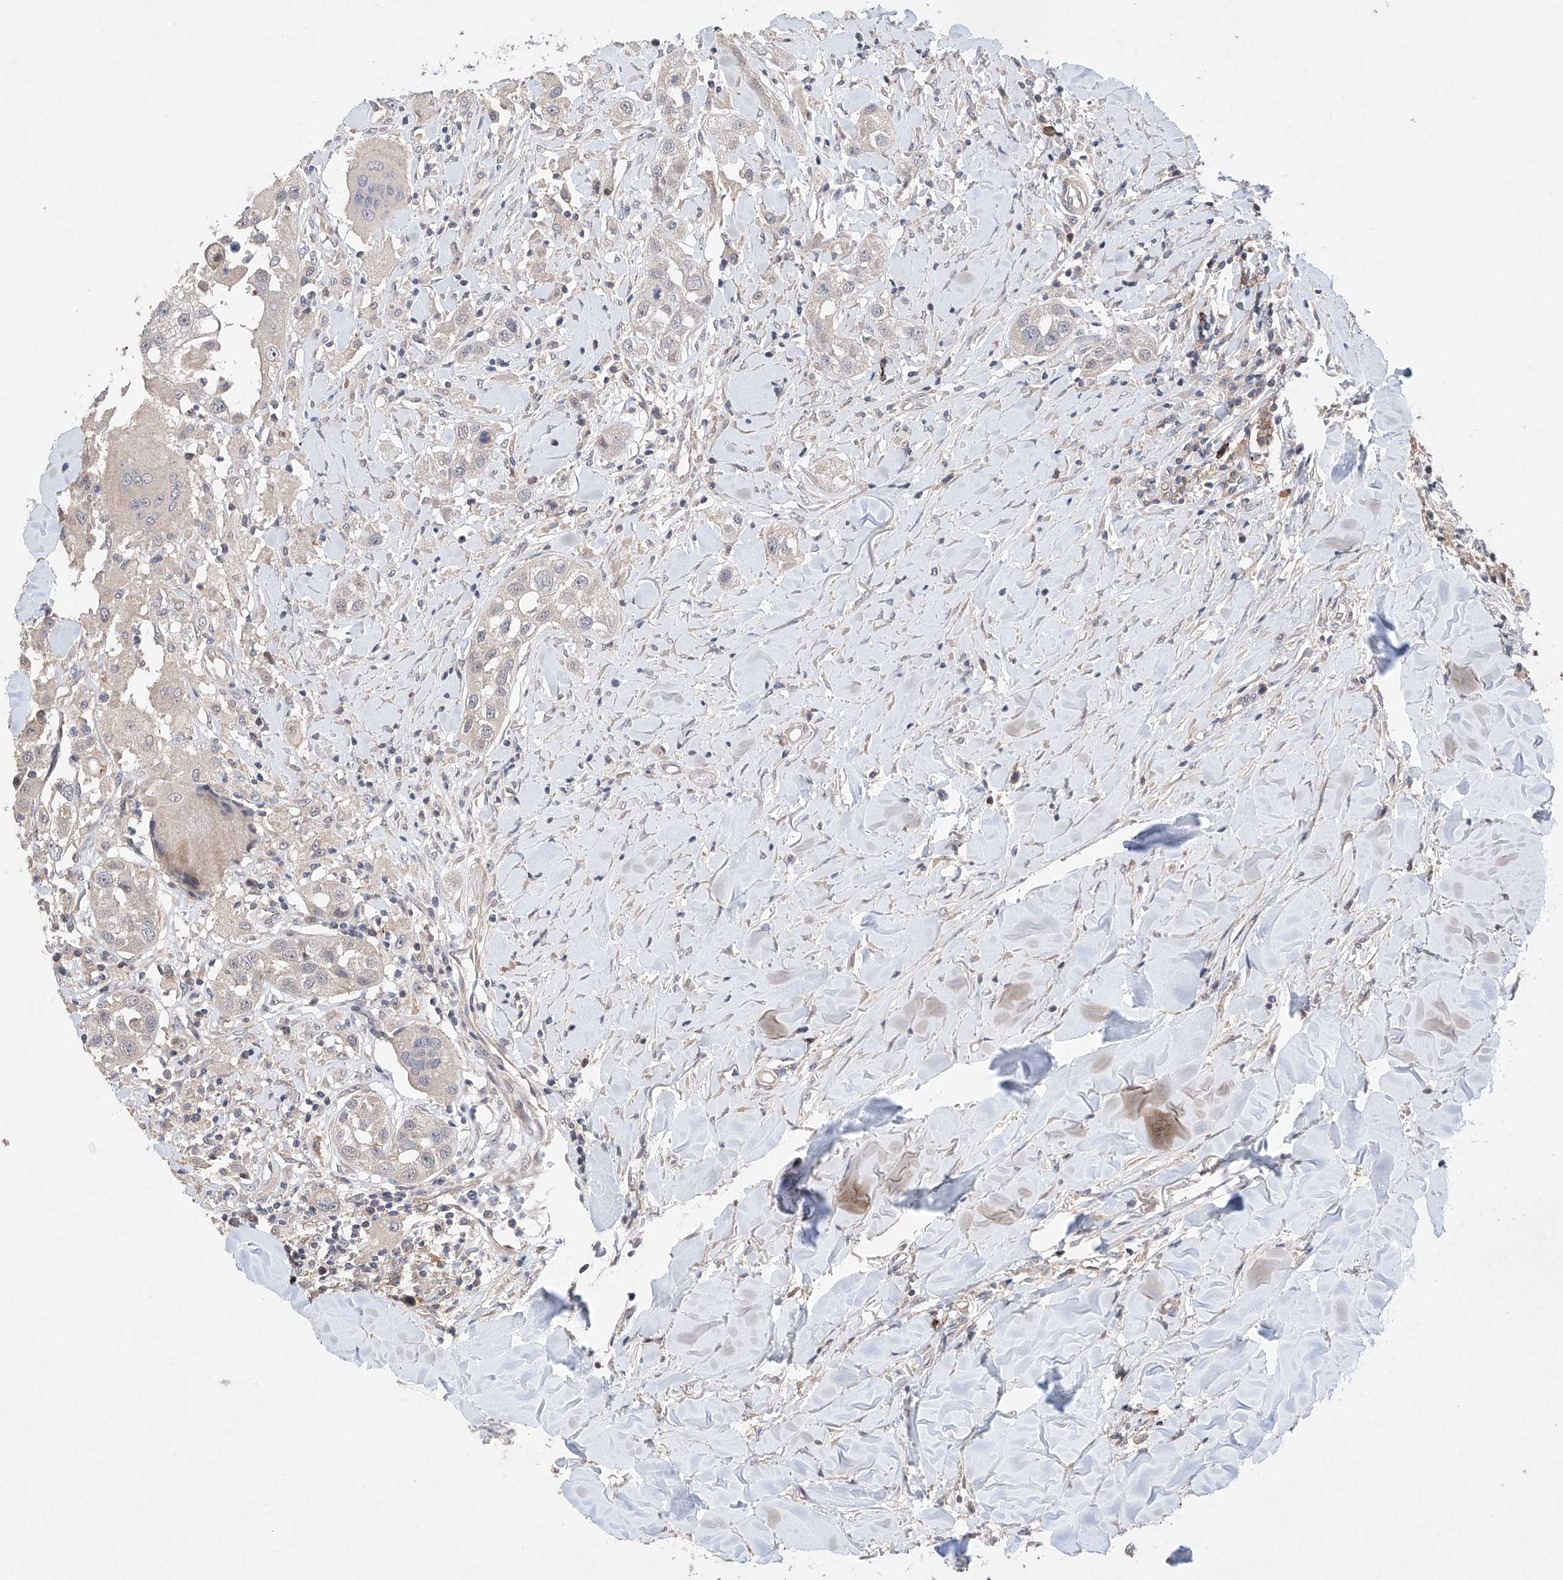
{"staining": {"intensity": "negative", "quantity": "none", "location": "none"}, "tissue": "head and neck cancer", "cell_type": "Tumor cells", "image_type": "cancer", "snomed": [{"axis": "morphology", "description": "Normal tissue, NOS"}, {"axis": "morphology", "description": "Squamous cell carcinoma, NOS"}, {"axis": "topography", "description": "Skeletal muscle"}, {"axis": "topography", "description": "Head-Neck"}], "caption": "The photomicrograph exhibits no significant positivity in tumor cells of head and neck cancer.", "gene": "AFG1L", "patient": {"sex": "male", "age": 51}}